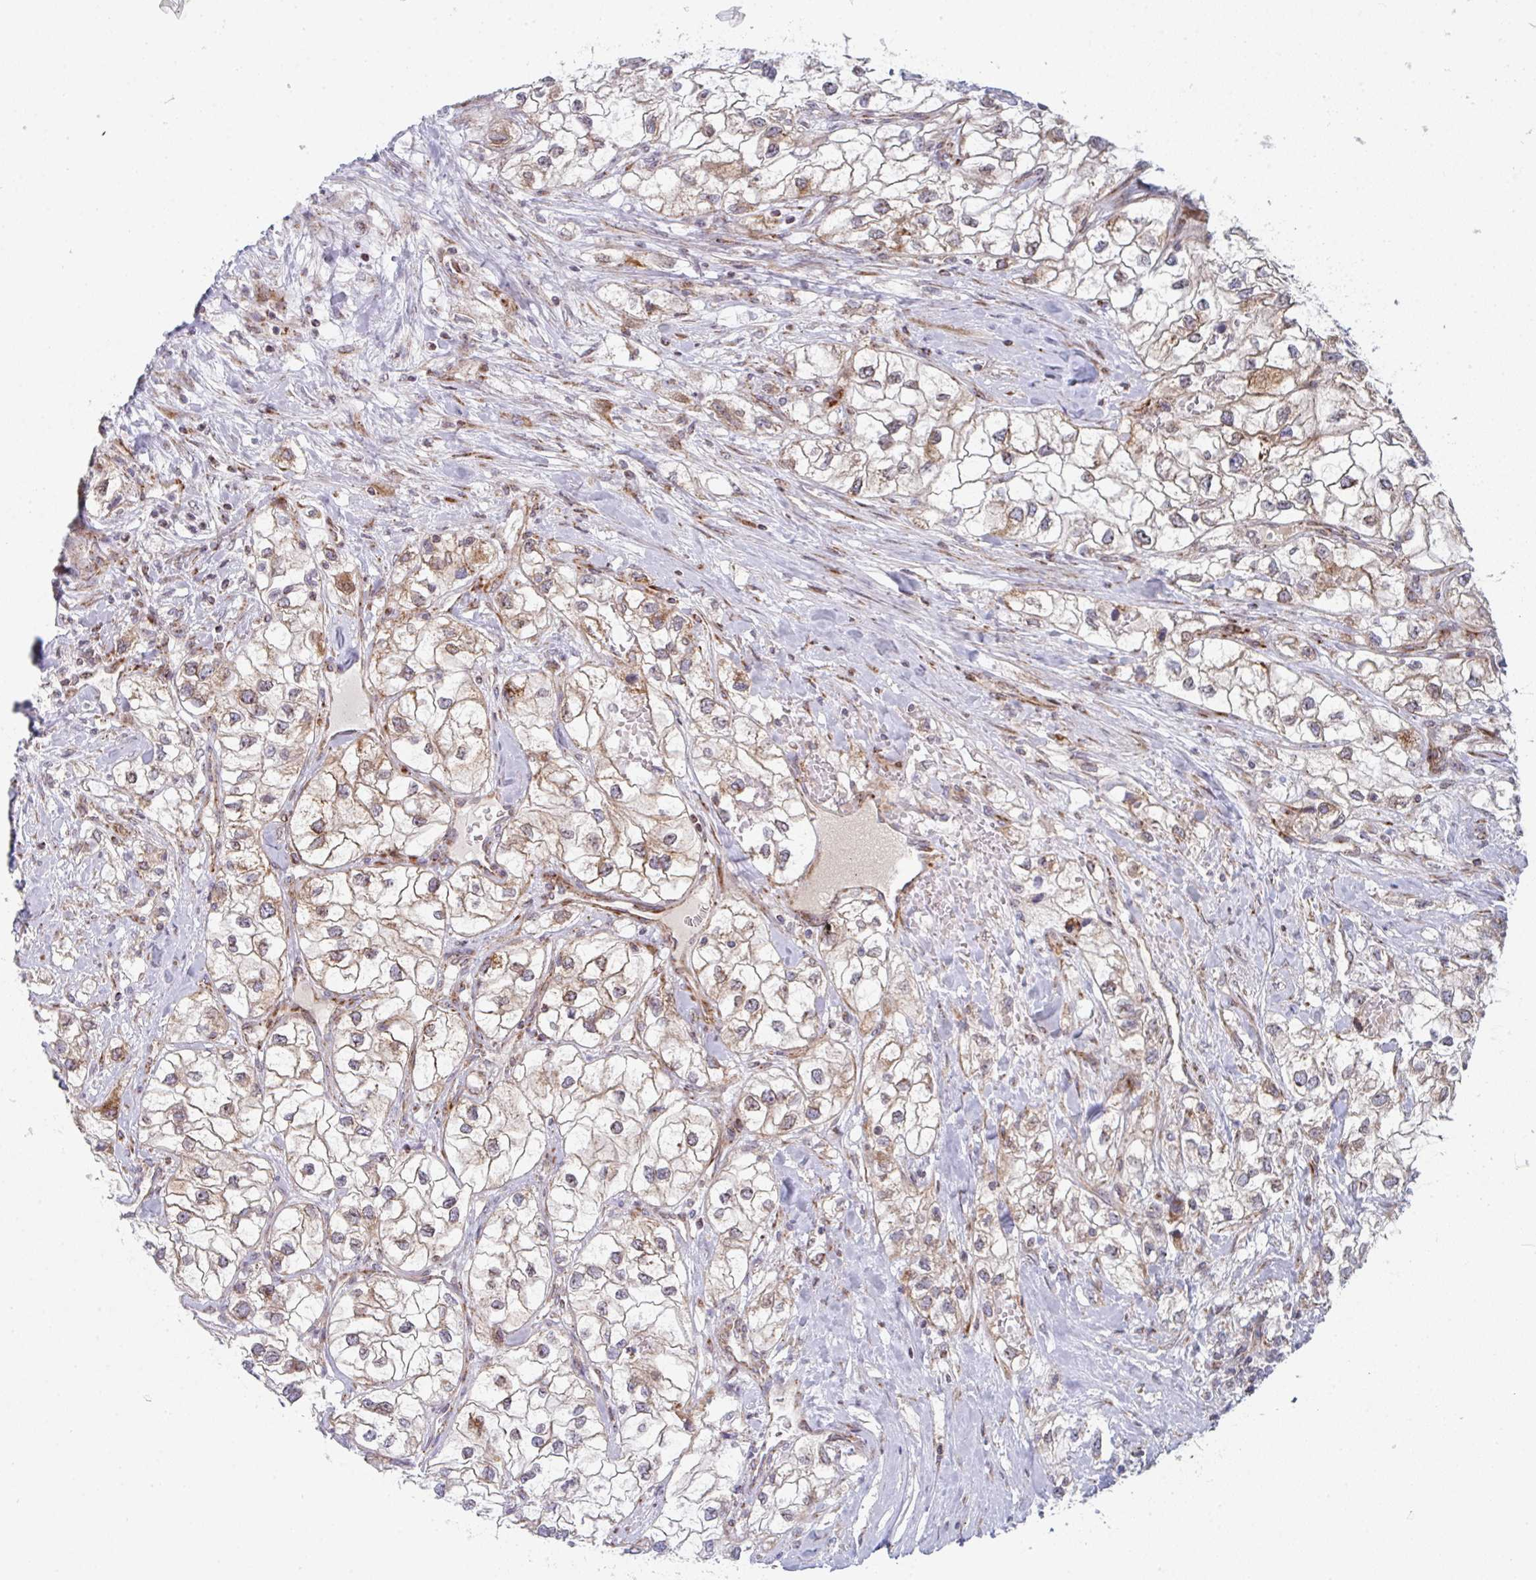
{"staining": {"intensity": "weak", "quantity": ">75%", "location": "cytoplasmic/membranous"}, "tissue": "renal cancer", "cell_type": "Tumor cells", "image_type": "cancer", "snomed": [{"axis": "morphology", "description": "Adenocarcinoma, NOS"}, {"axis": "topography", "description": "Kidney"}], "caption": "Protein staining demonstrates weak cytoplasmic/membranous positivity in about >75% of tumor cells in renal cancer (adenocarcinoma).", "gene": "PRKCH", "patient": {"sex": "male", "age": 59}}